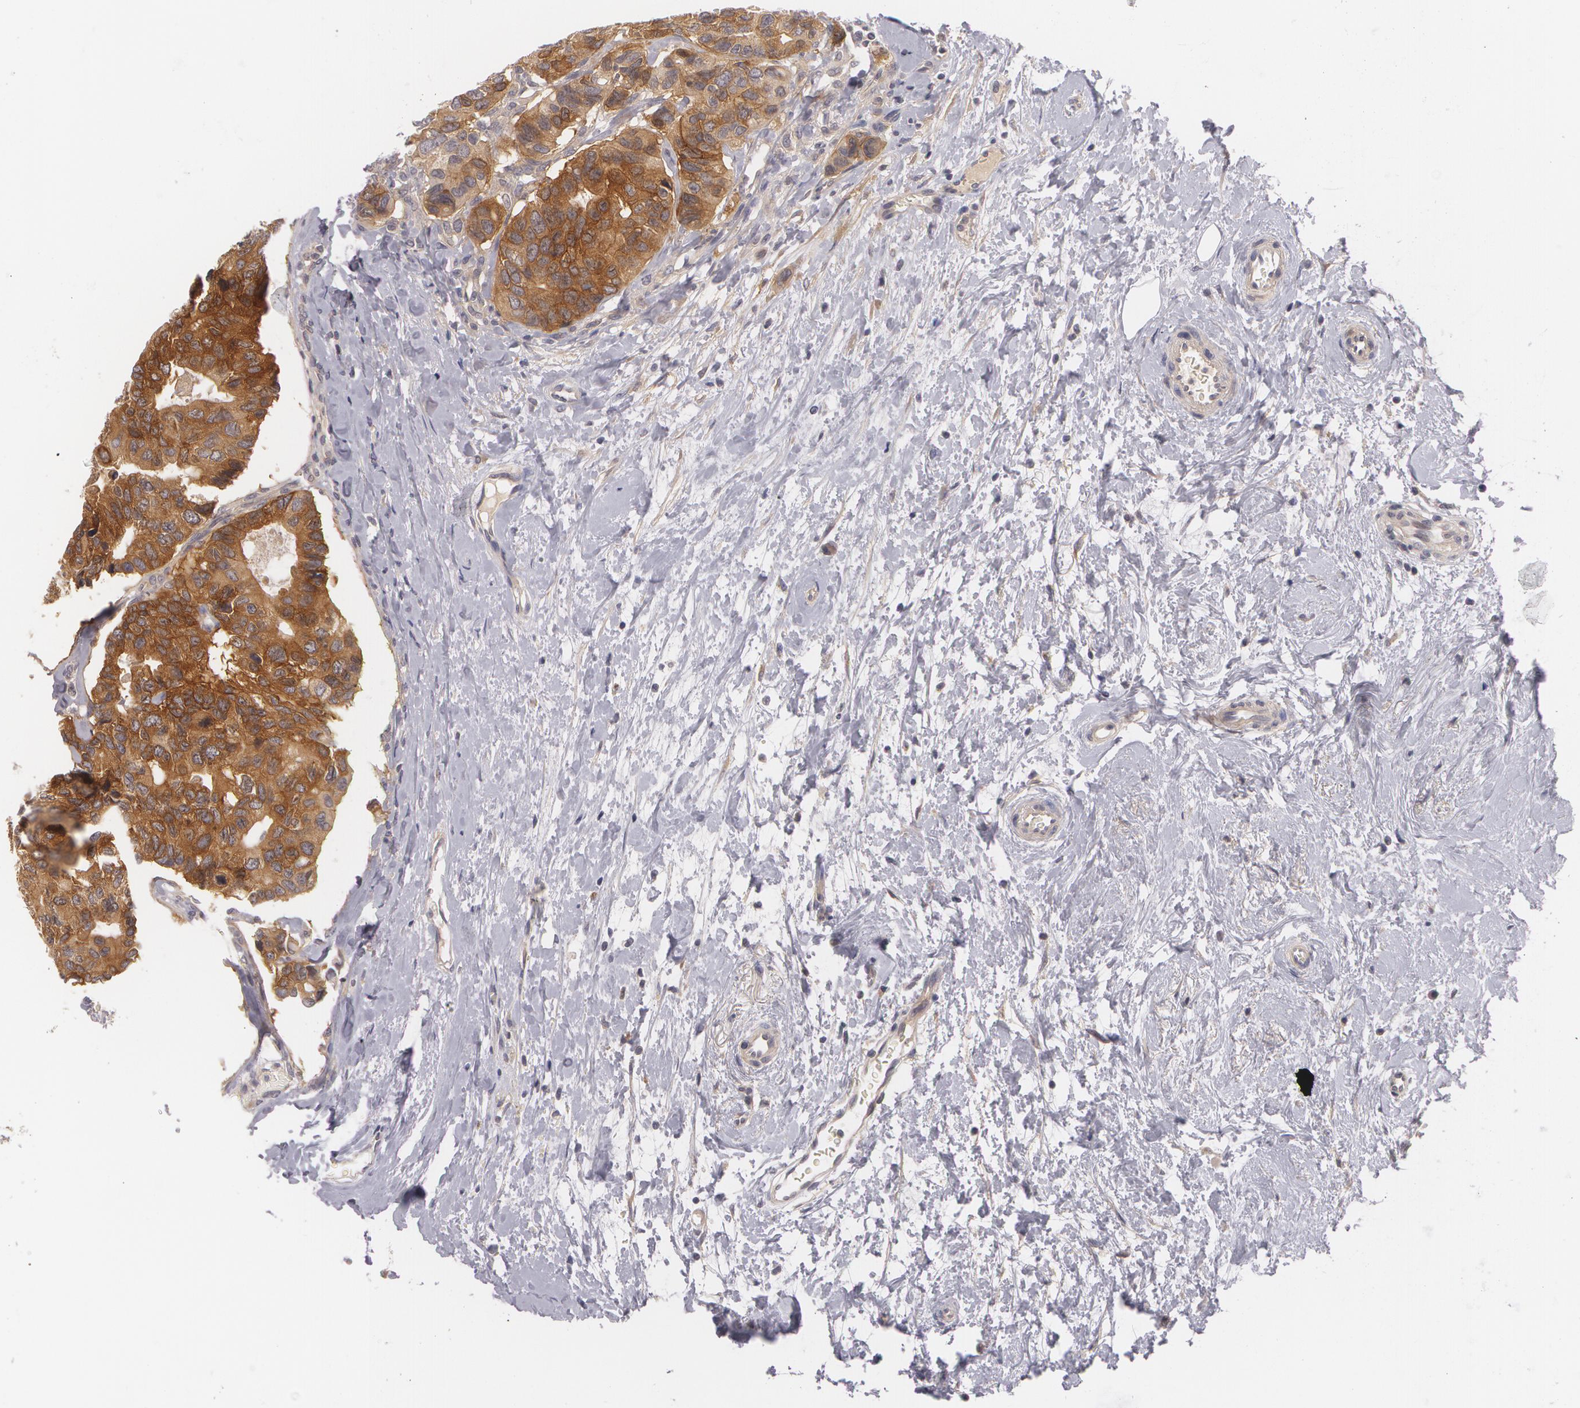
{"staining": {"intensity": "strong", "quantity": ">75%", "location": "cytoplasmic/membranous"}, "tissue": "breast cancer", "cell_type": "Tumor cells", "image_type": "cancer", "snomed": [{"axis": "morphology", "description": "Duct carcinoma"}, {"axis": "topography", "description": "Breast"}], "caption": "Breast cancer (intraductal carcinoma) was stained to show a protein in brown. There is high levels of strong cytoplasmic/membranous expression in approximately >75% of tumor cells. Using DAB (3,3'-diaminobenzidine) (brown) and hematoxylin (blue) stains, captured at high magnification using brightfield microscopy.", "gene": "CASK", "patient": {"sex": "female", "age": 69}}